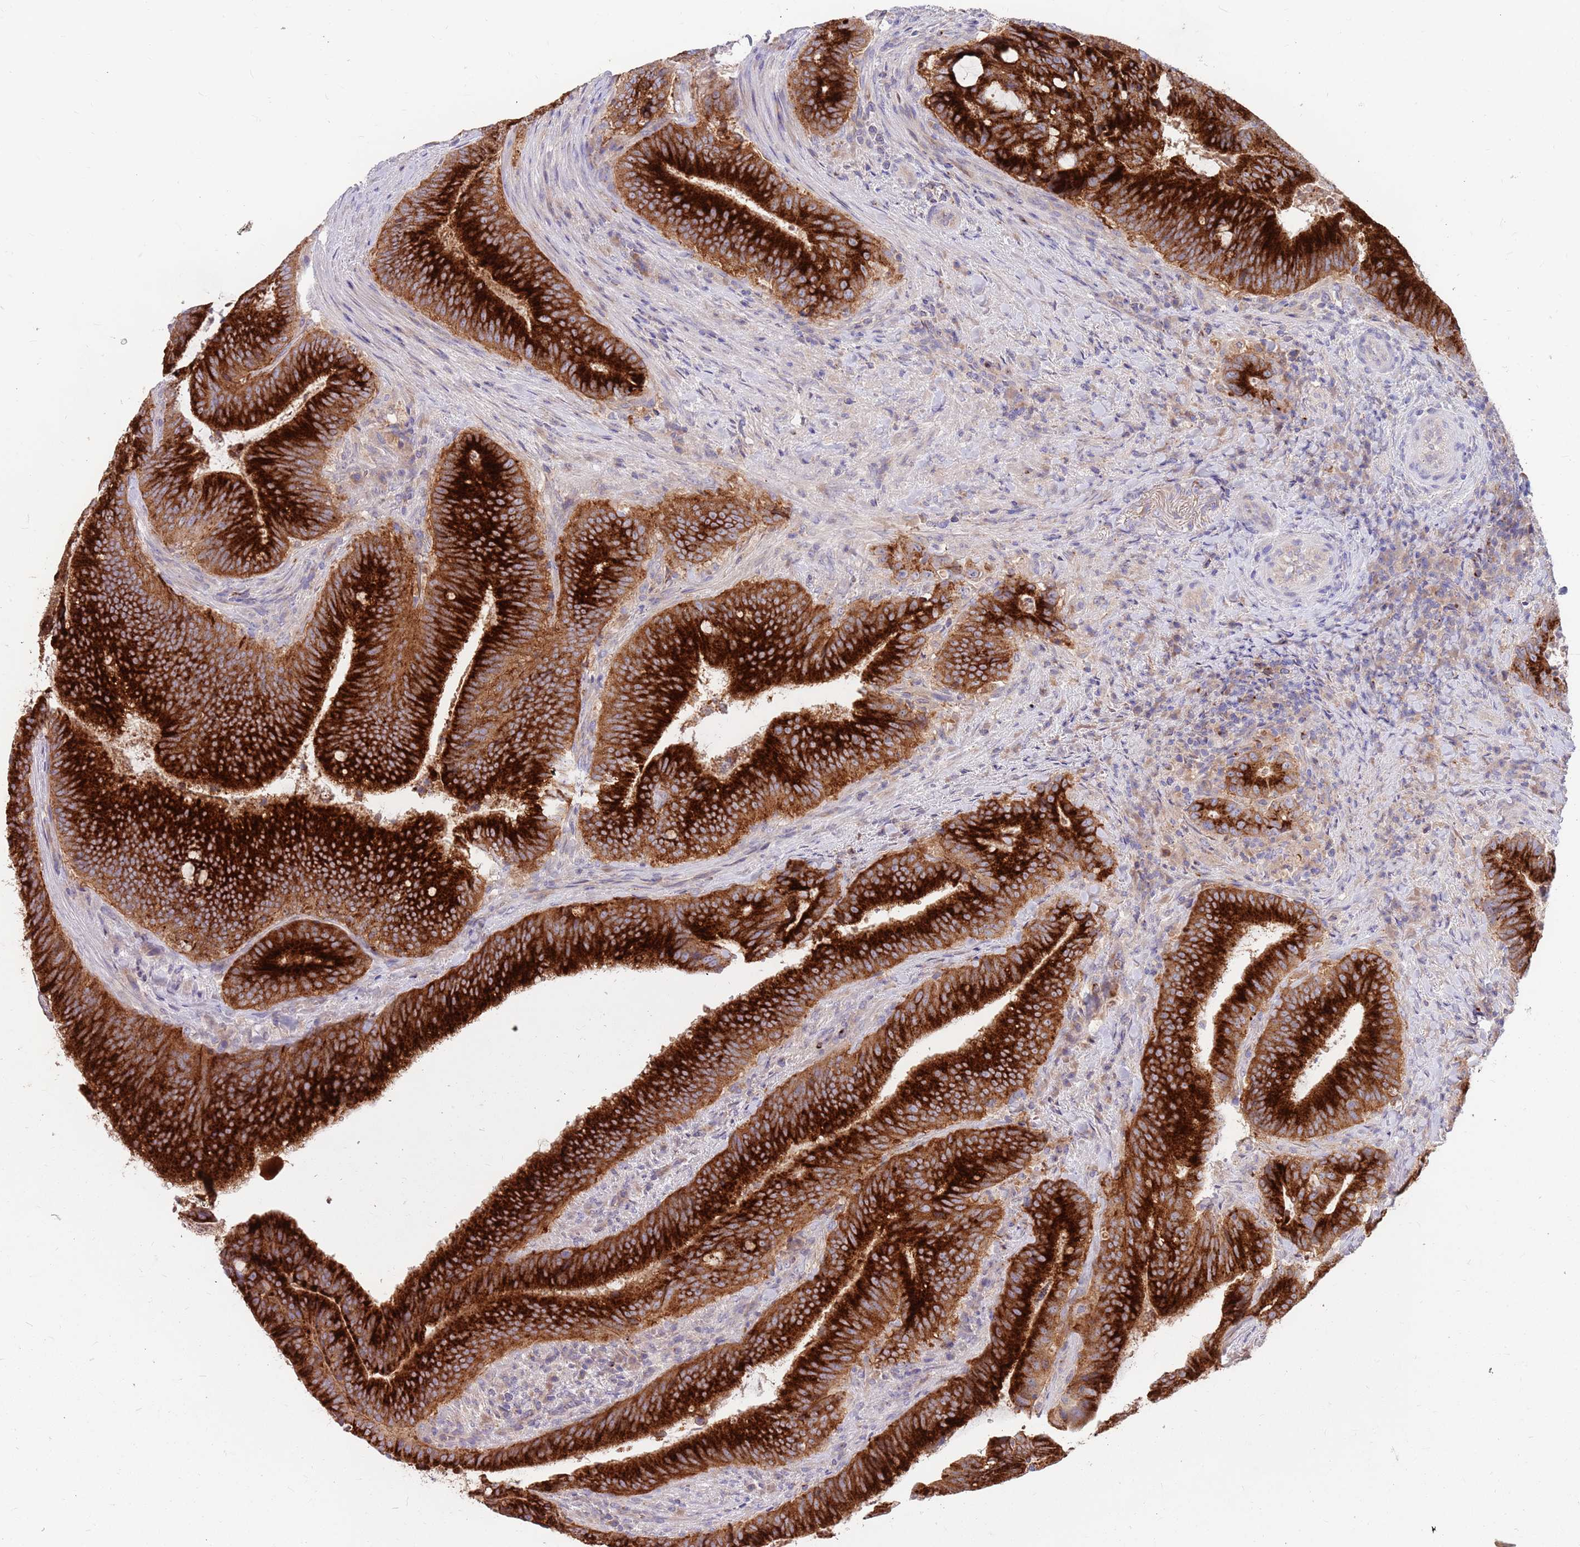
{"staining": {"intensity": "strong", "quantity": ">75%", "location": "cytoplasmic/membranous"}, "tissue": "colorectal cancer", "cell_type": "Tumor cells", "image_type": "cancer", "snomed": [{"axis": "morphology", "description": "Adenocarcinoma, NOS"}, {"axis": "topography", "description": "Colon"}], "caption": "Colorectal cancer (adenocarcinoma) was stained to show a protein in brown. There is high levels of strong cytoplasmic/membranous staining in approximately >75% of tumor cells.", "gene": "BORCS5", "patient": {"sex": "female", "age": 43}}